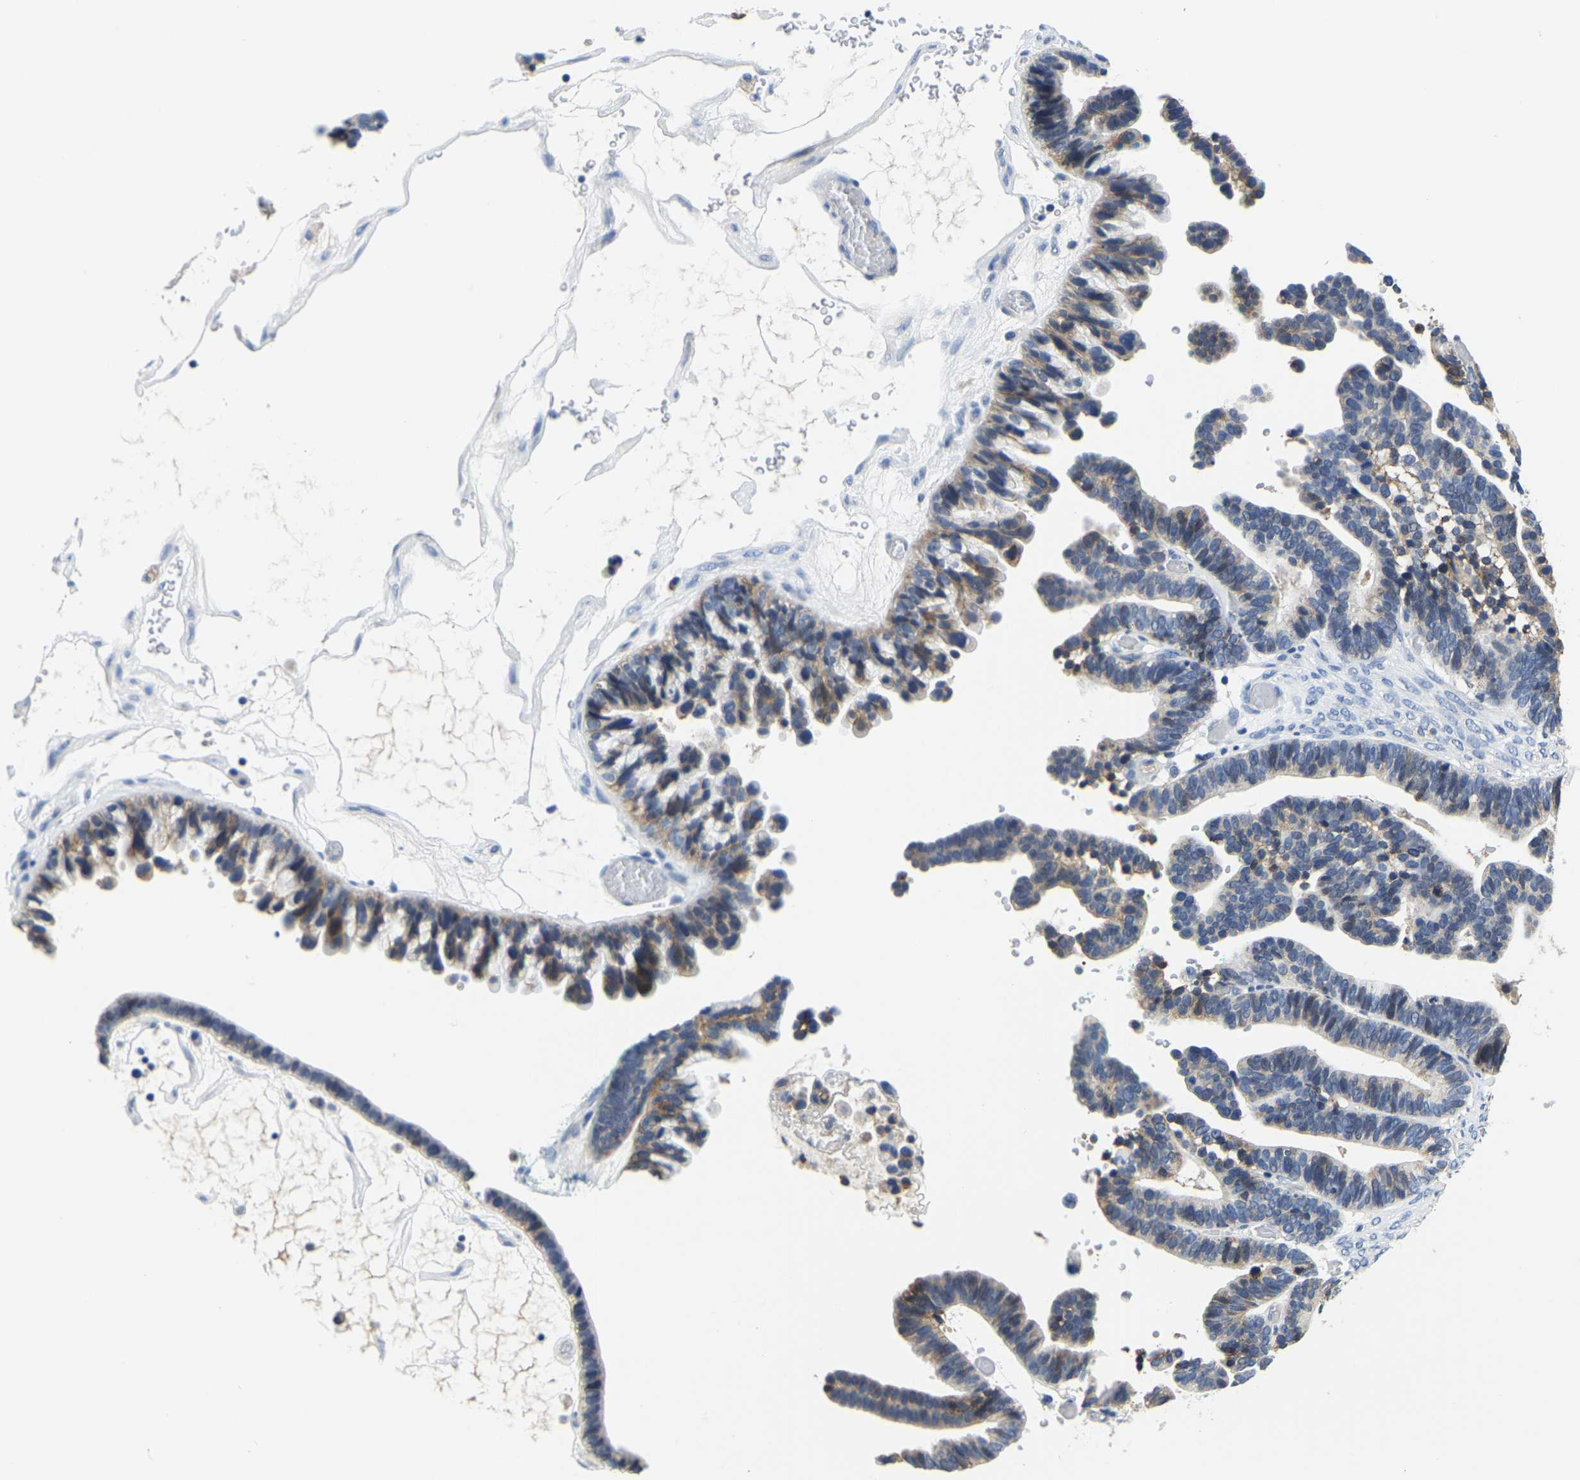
{"staining": {"intensity": "moderate", "quantity": "<25%", "location": "cytoplasmic/membranous"}, "tissue": "ovarian cancer", "cell_type": "Tumor cells", "image_type": "cancer", "snomed": [{"axis": "morphology", "description": "Cystadenocarcinoma, serous, NOS"}, {"axis": "topography", "description": "Ovary"}], "caption": "A brown stain labels moderate cytoplasmic/membranous expression of a protein in human ovarian cancer (serous cystadenocarcinoma) tumor cells. (brown staining indicates protein expression, while blue staining denotes nuclei).", "gene": "ITGA2", "patient": {"sex": "female", "age": 56}}